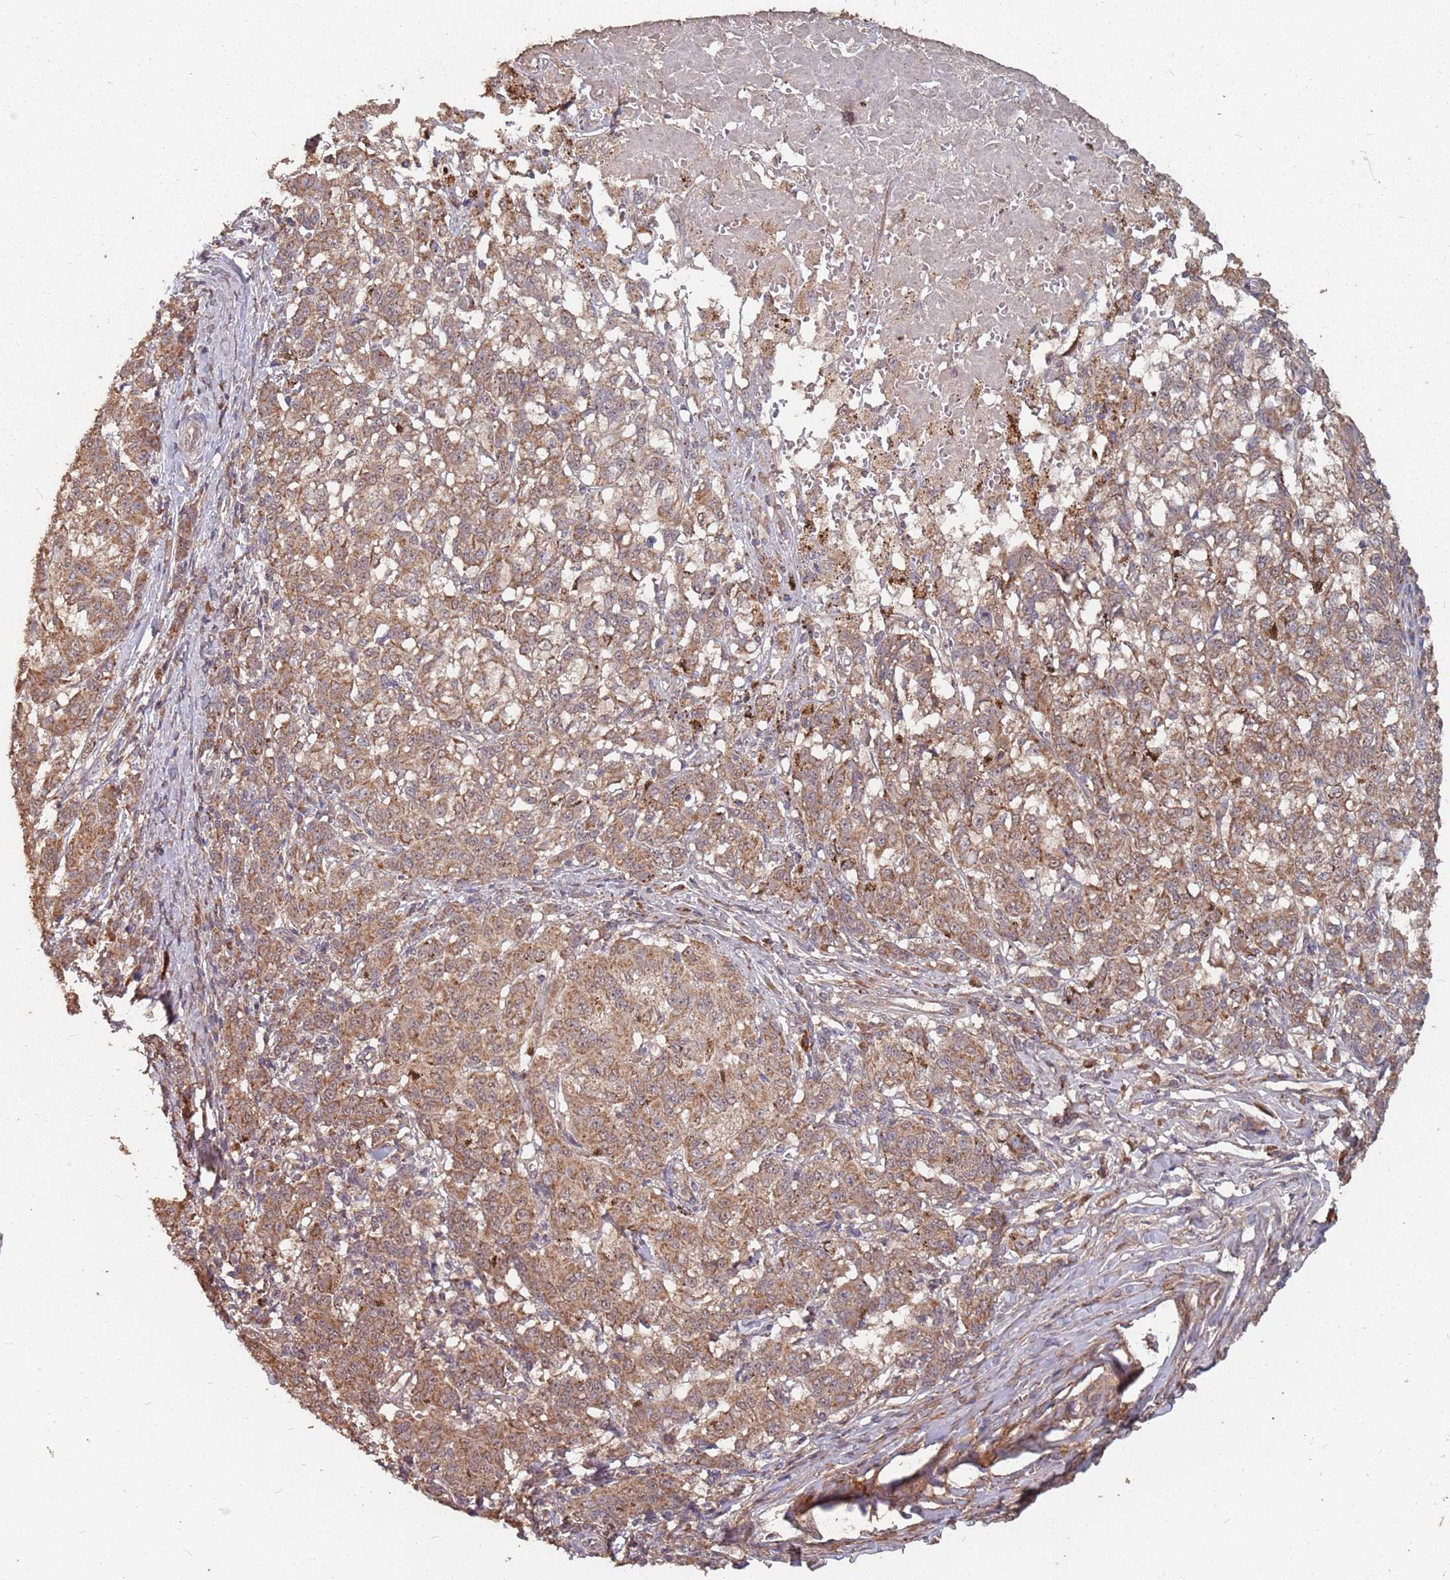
{"staining": {"intensity": "moderate", "quantity": ">75%", "location": "cytoplasmic/membranous"}, "tissue": "melanoma", "cell_type": "Tumor cells", "image_type": "cancer", "snomed": [{"axis": "morphology", "description": "Malignant melanoma, NOS"}, {"axis": "topography", "description": "Skin"}], "caption": "Immunohistochemical staining of malignant melanoma reveals medium levels of moderate cytoplasmic/membranous protein staining in approximately >75% of tumor cells.", "gene": "PRORP", "patient": {"sex": "female", "age": 72}}